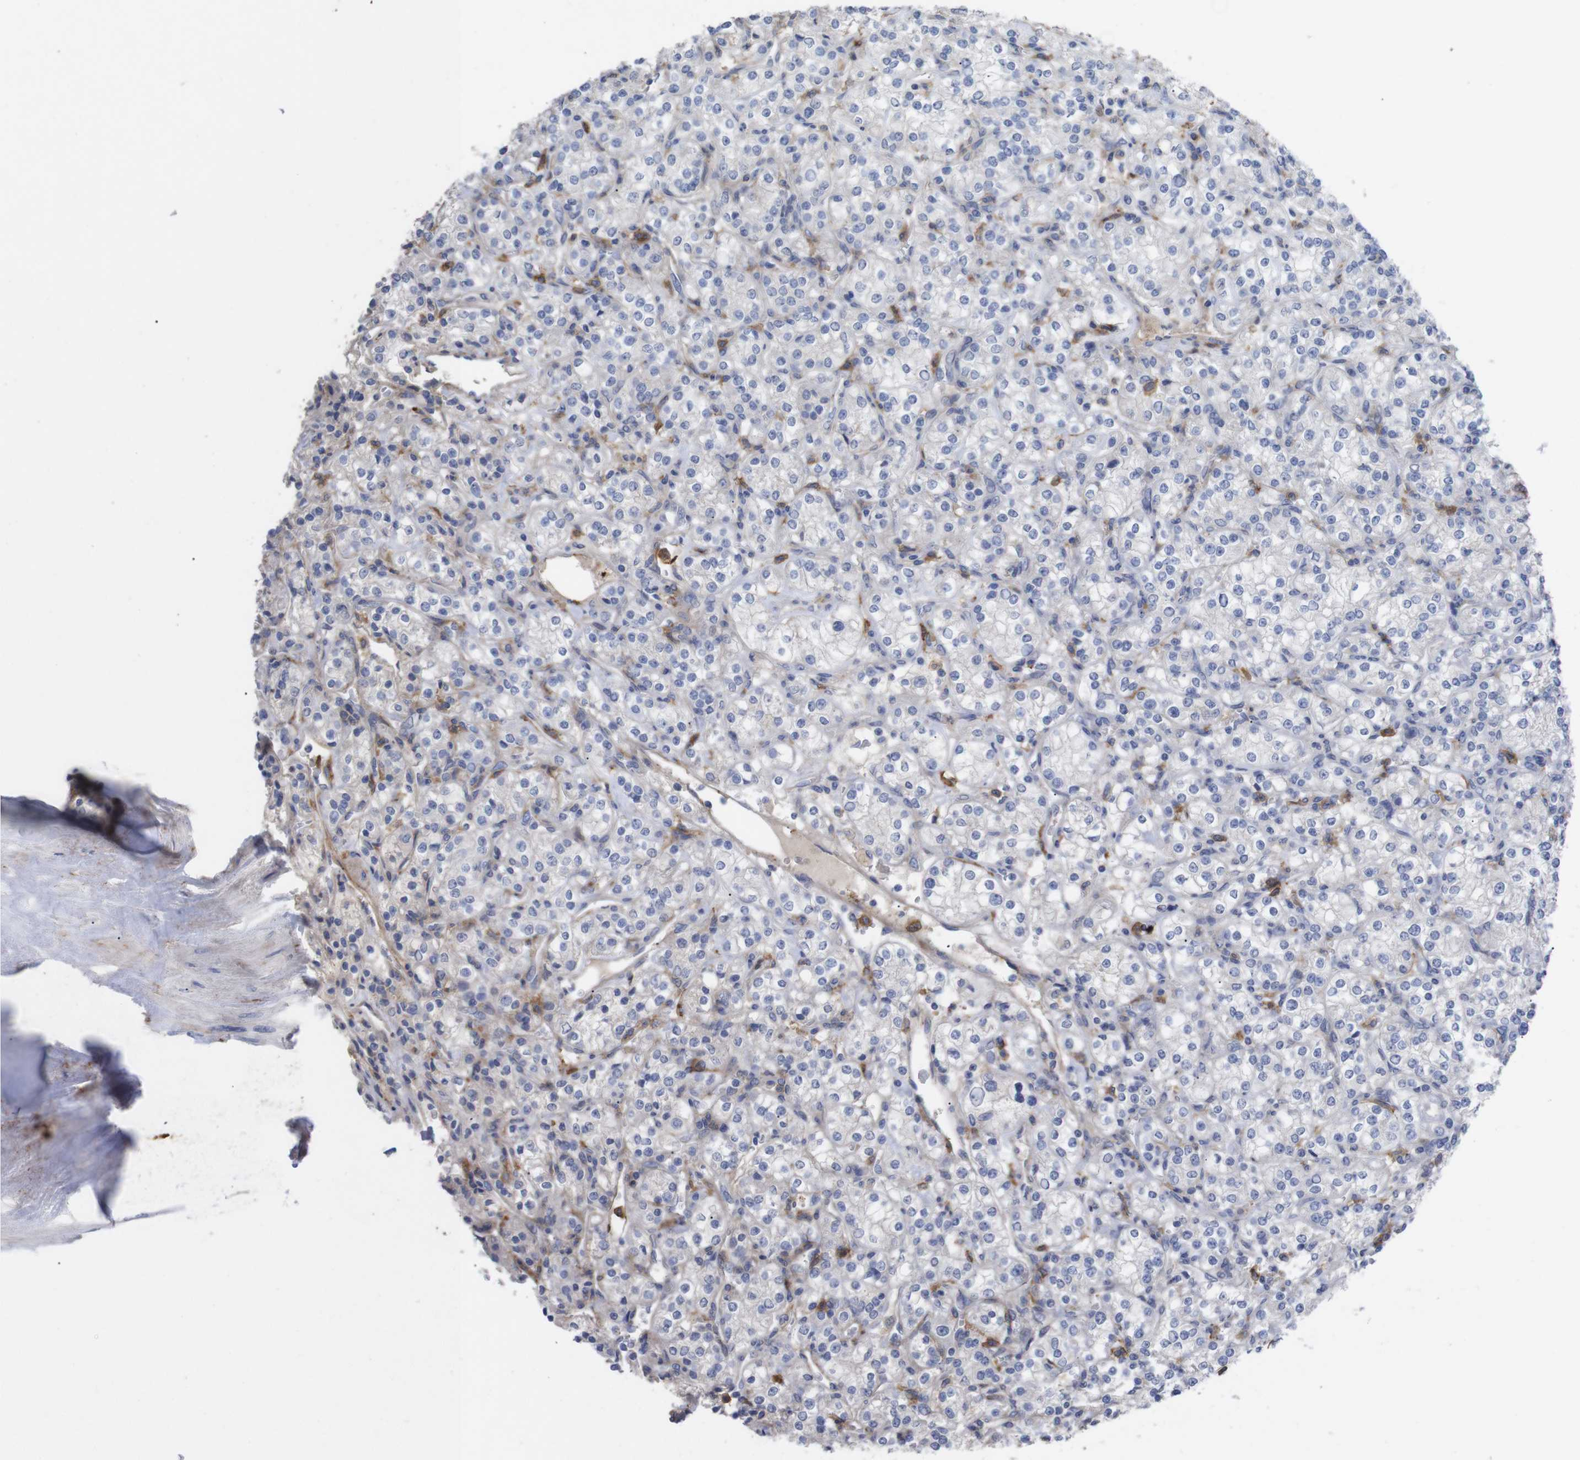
{"staining": {"intensity": "negative", "quantity": "none", "location": "none"}, "tissue": "renal cancer", "cell_type": "Tumor cells", "image_type": "cancer", "snomed": [{"axis": "morphology", "description": "Adenocarcinoma, NOS"}, {"axis": "topography", "description": "Kidney"}], "caption": "Immunohistochemistry (IHC) photomicrograph of neoplastic tissue: renal cancer (adenocarcinoma) stained with DAB exhibits no significant protein expression in tumor cells.", "gene": "C5AR1", "patient": {"sex": "male", "age": 77}}